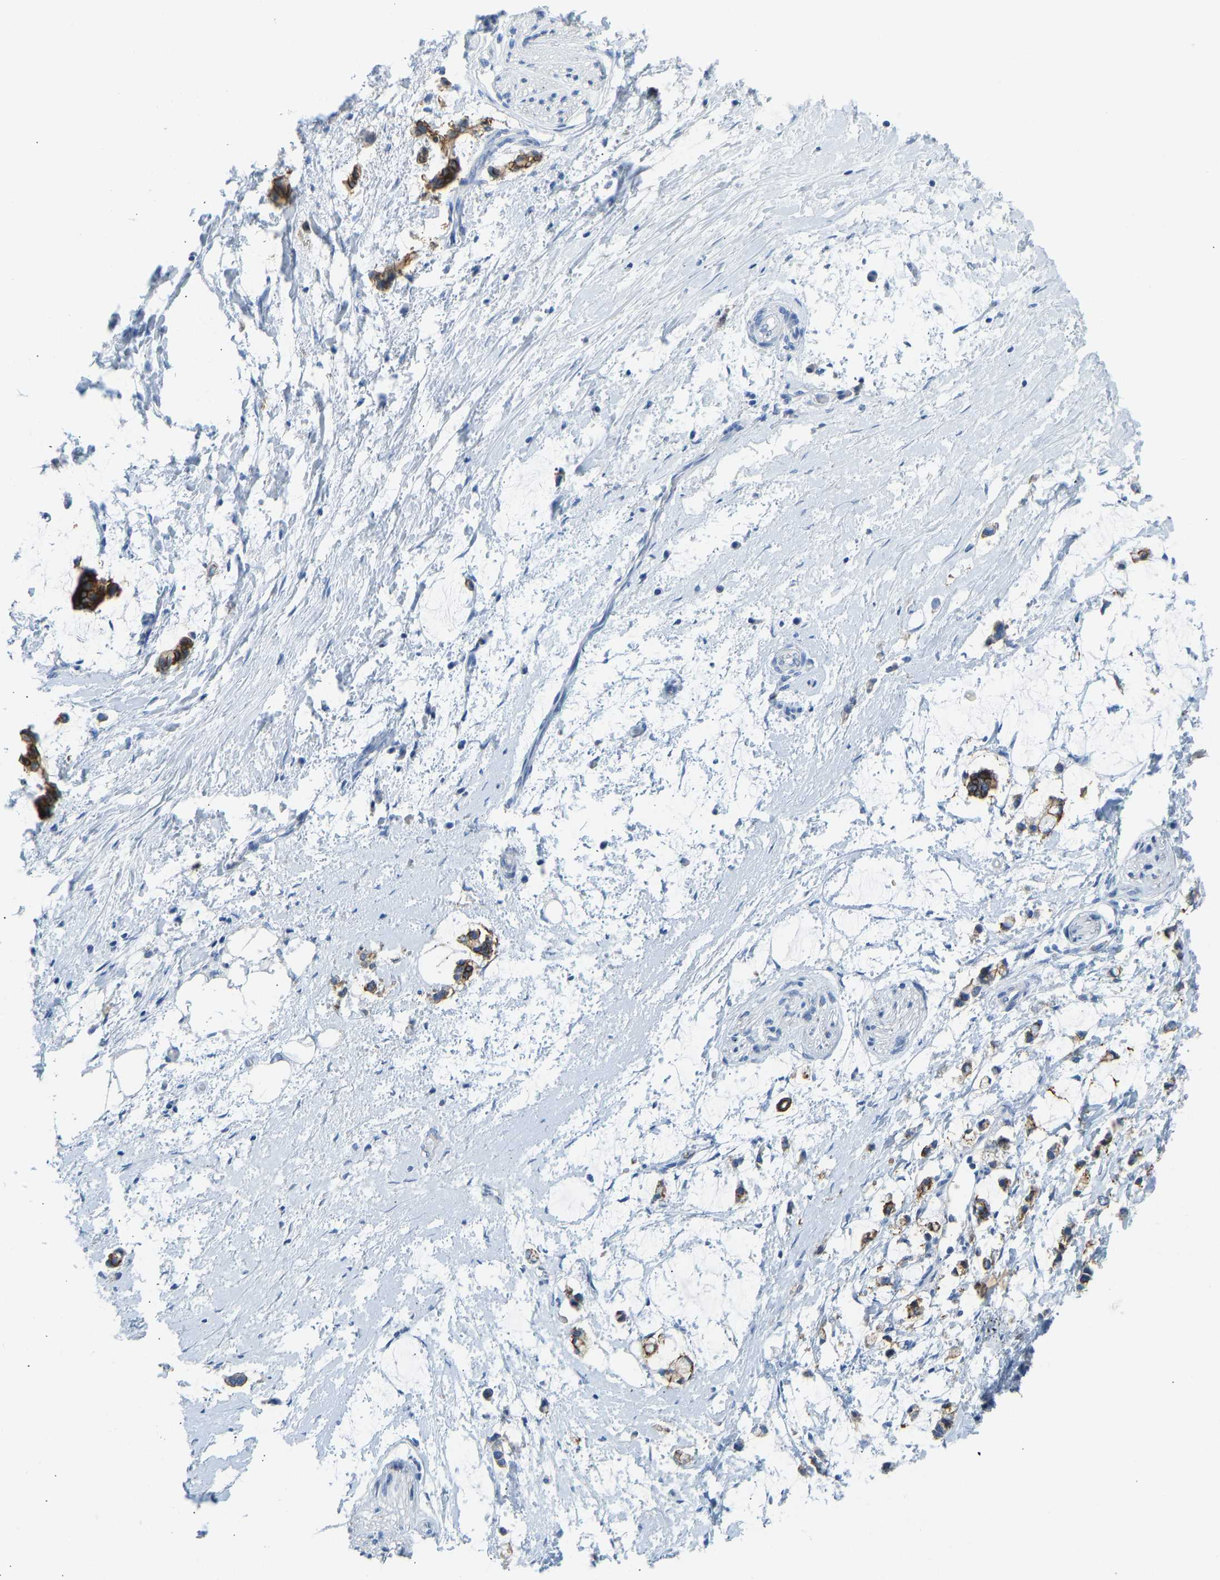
{"staining": {"intensity": "negative", "quantity": "none", "location": "none"}, "tissue": "adipose tissue", "cell_type": "Adipocytes", "image_type": "normal", "snomed": [{"axis": "morphology", "description": "Normal tissue, NOS"}, {"axis": "morphology", "description": "Adenocarcinoma, NOS"}, {"axis": "topography", "description": "Colon"}, {"axis": "topography", "description": "Peripheral nerve tissue"}], "caption": "High power microscopy histopathology image of an immunohistochemistry (IHC) photomicrograph of benign adipose tissue, revealing no significant staining in adipocytes.", "gene": "ATP1A1", "patient": {"sex": "male", "age": 14}}